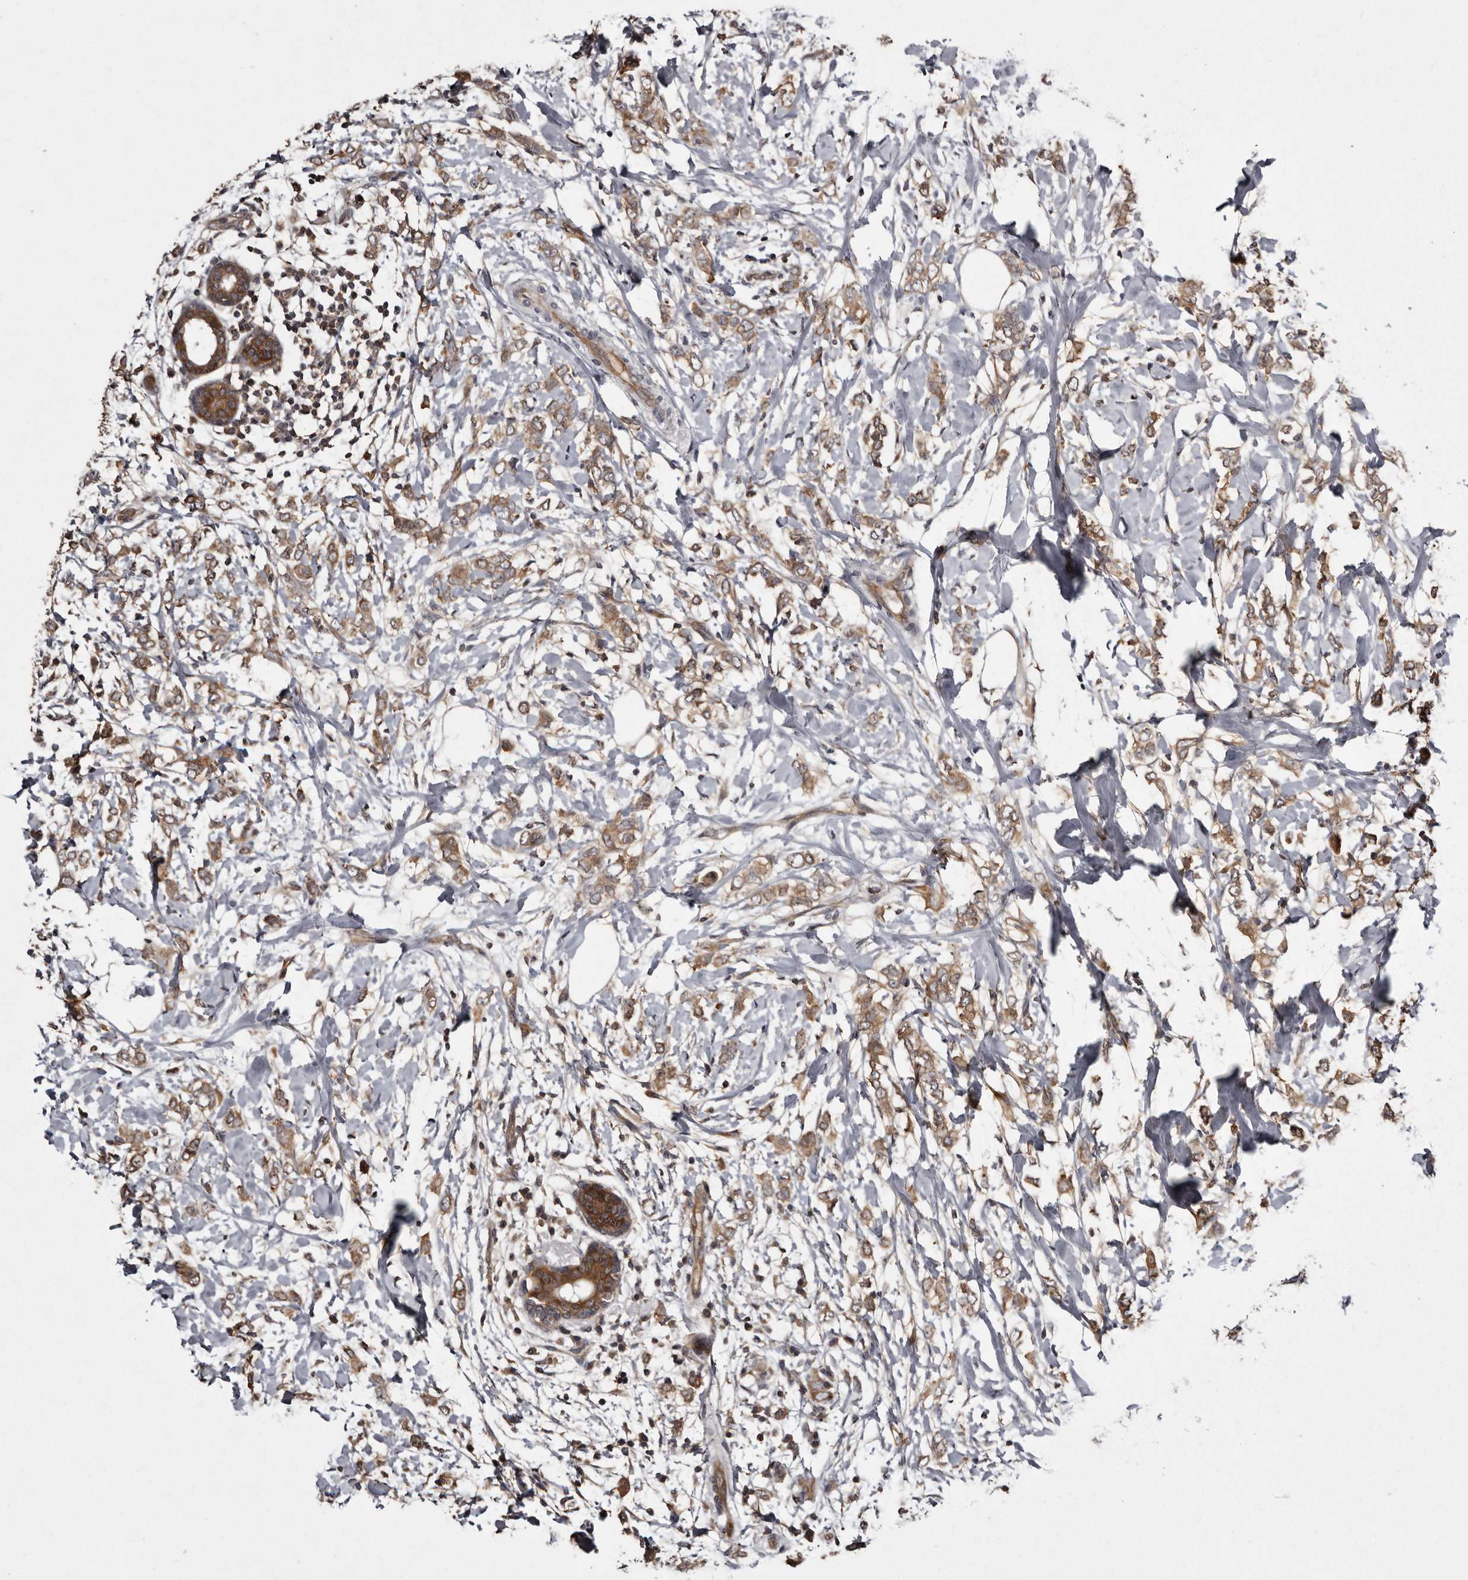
{"staining": {"intensity": "moderate", "quantity": ">75%", "location": "cytoplasmic/membranous"}, "tissue": "breast cancer", "cell_type": "Tumor cells", "image_type": "cancer", "snomed": [{"axis": "morphology", "description": "Normal tissue, NOS"}, {"axis": "morphology", "description": "Lobular carcinoma"}, {"axis": "topography", "description": "Breast"}], "caption": "Approximately >75% of tumor cells in lobular carcinoma (breast) exhibit moderate cytoplasmic/membranous protein expression as visualized by brown immunohistochemical staining.", "gene": "DARS1", "patient": {"sex": "female", "age": 47}}